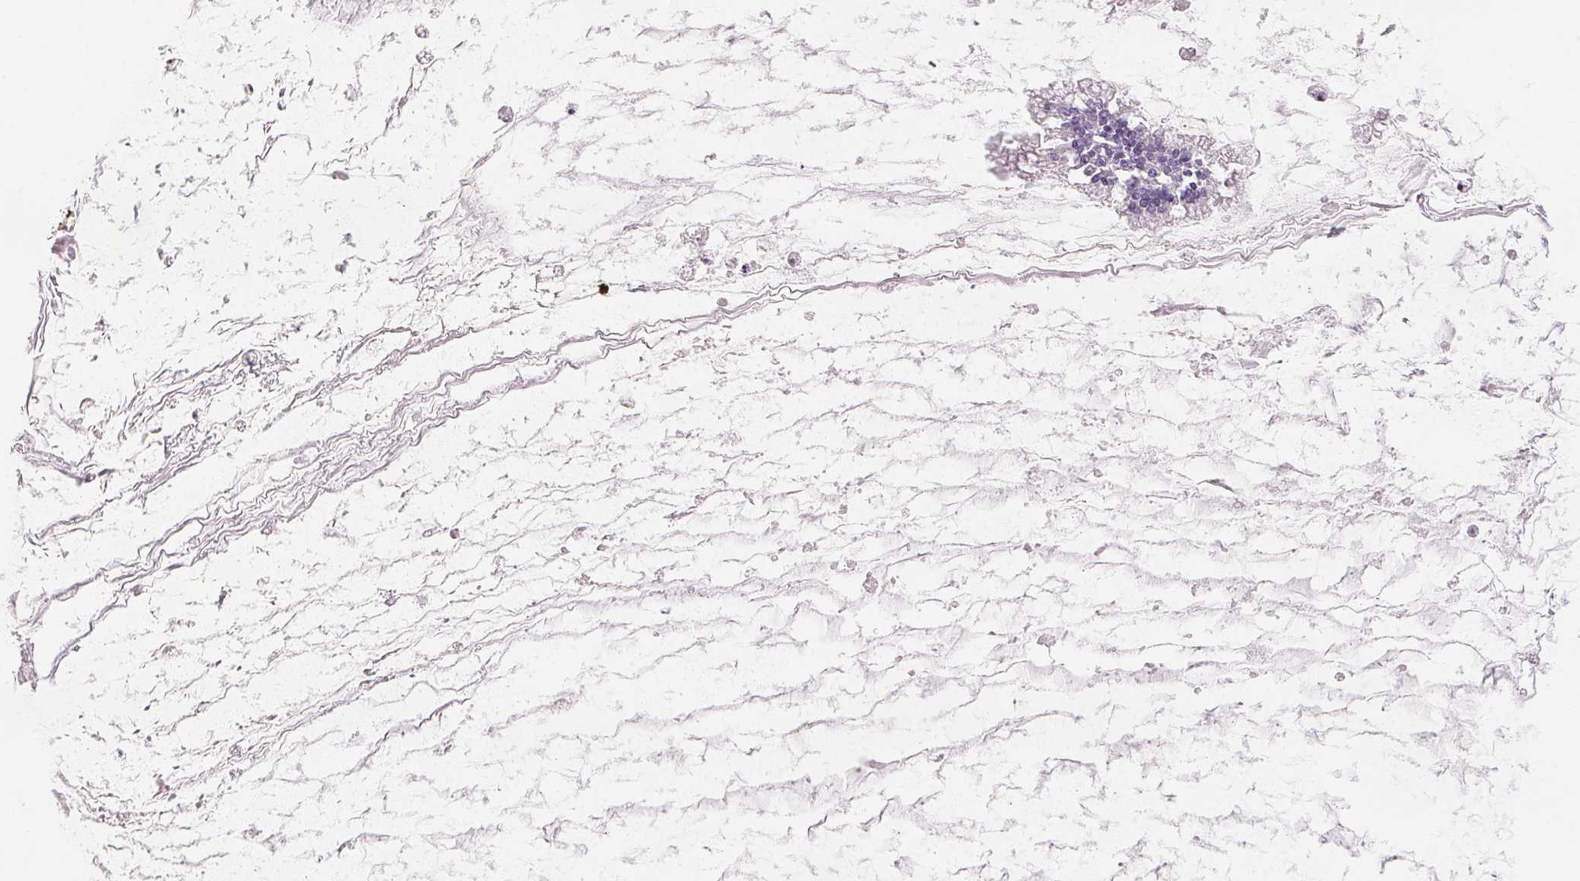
{"staining": {"intensity": "negative", "quantity": "none", "location": "none"}, "tissue": "ovarian cancer", "cell_type": "Tumor cells", "image_type": "cancer", "snomed": [{"axis": "morphology", "description": "Cystadenocarcinoma, mucinous, NOS"}, {"axis": "topography", "description": "Ovary"}], "caption": "DAB (3,3'-diaminobenzidine) immunohistochemical staining of ovarian cancer (mucinous cystadenocarcinoma) exhibits no significant expression in tumor cells.", "gene": "SCGN", "patient": {"sex": "female", "age": 67}}